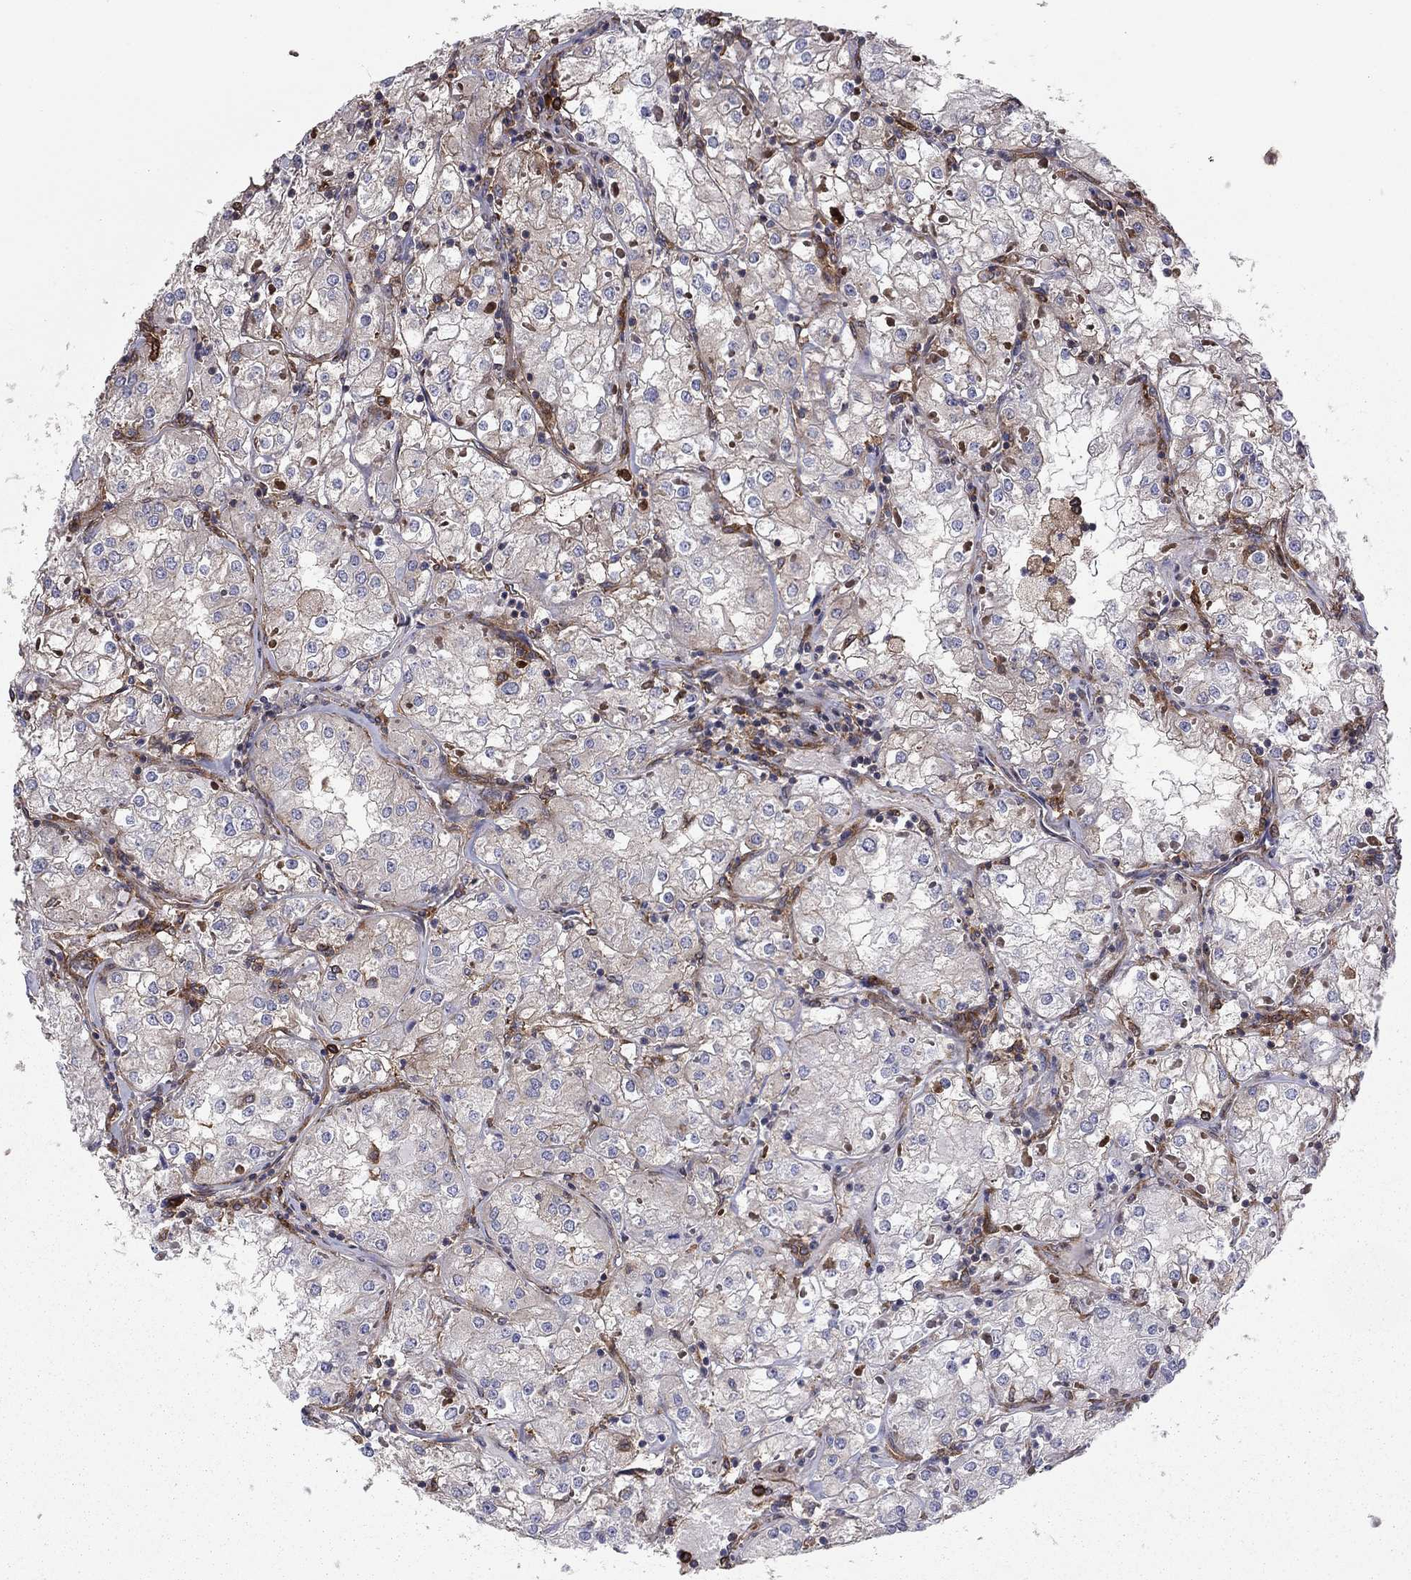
{"staining": {"intensity": "weak", "quantity": "<25%", "location": "cytoplasmic/membranous"}, "tissue": "renal cancer", "cell_type": "Tumor cells", "image_type": "cancer", "snomed": [{"axis": "morphology", "description": "Adenocarcinoma, NOS"}, {"axis": "topography", "description": "Kidney"}], "caption": "Renal adenocarcinoma stained for a protein using immunohistochemistry exhibits no positivity tumor cells.", "gene": "EHBP1L1", "patient": {"sex": "male", "age": 77}}